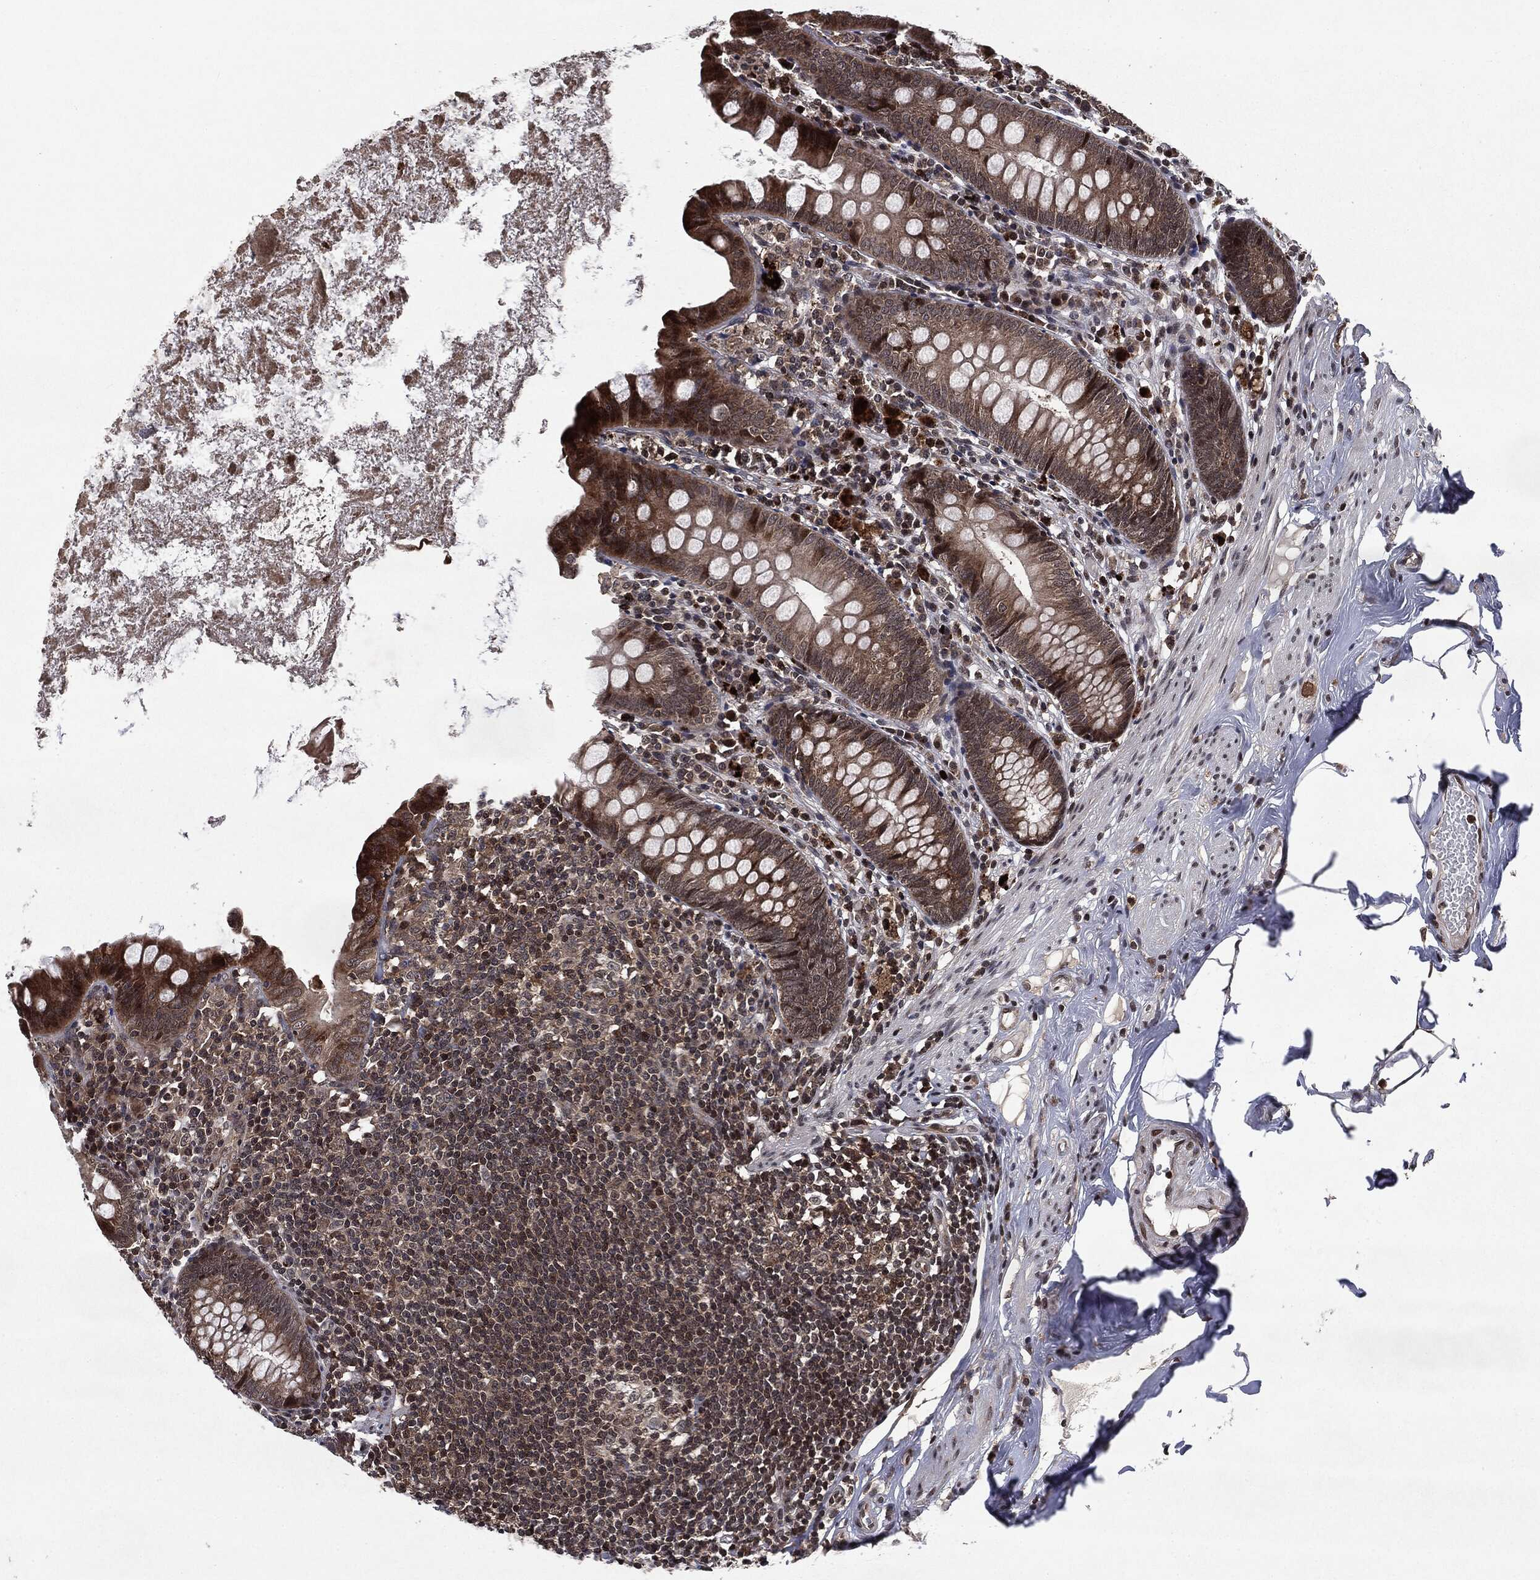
{"staining": {"intensity": "moderate", "quantity": ">75%", "location": "cytoplasmic/membranous"}, "tissue": "appendix", "cell_type": "Glandular cells", "image_type": "normal", "snomed": [{"axis": "morphology", "description": "Normal tissue, NOS"}, {"axis": "topography", "description": "Appendix"}], "caption": "Immunohistochemistry (IHC) staining of unremarkable appendix, which exhibits medium levels of moderate cytoplasmic/membranous expression in approximately >75% of glandular cells indicating moderate cytoplasmic/membranous protein staining. The staining was performed using DAB (3,3'-diaminobenzidine) (brown) for protein detection and nuclei were counterstained in hematoxylin (blue).", "gene": "STAU2", "patient": {"sex": "female", "age": 82}}